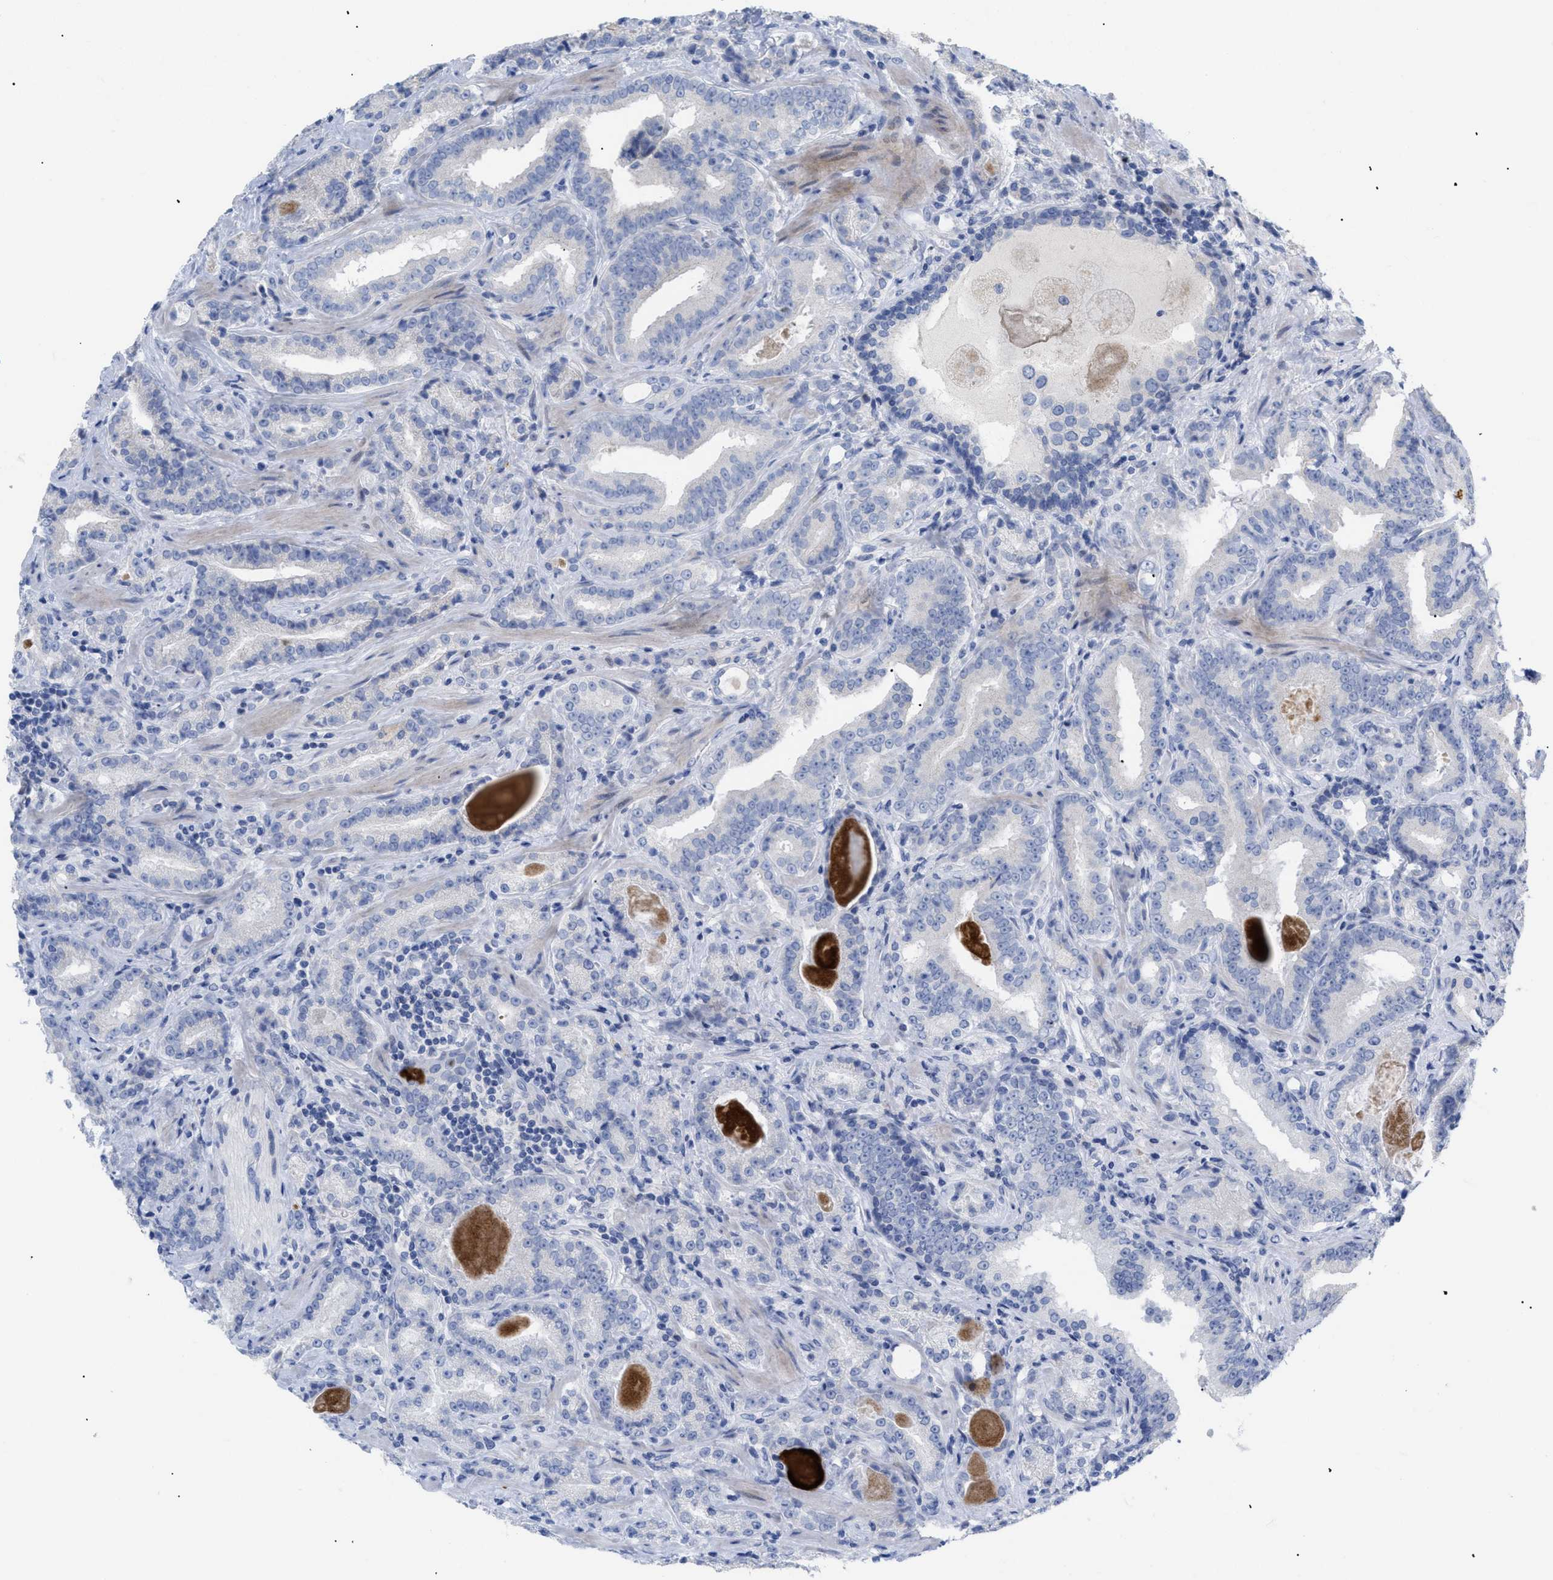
{"staining": {"intensity": "negative", "quantity": "none", "location": "none"}, "tissue": "prostate cancer", "cell_type": "Tumor cells", "image_type": "cancer", "snomed": [{"axis": "morphology", "description": "Adenocarcinoma, Low grade"}, {"axis": "topography", "description": "Prostate"}], "caption": "An image of human prostate adenocarcinoma (low-grade) is negative for staining in tumor cells. (IHC, brightfield microscopy, high magnification).", "gene": "CAV3", "patient": {"sex": "male", "age": 60}}